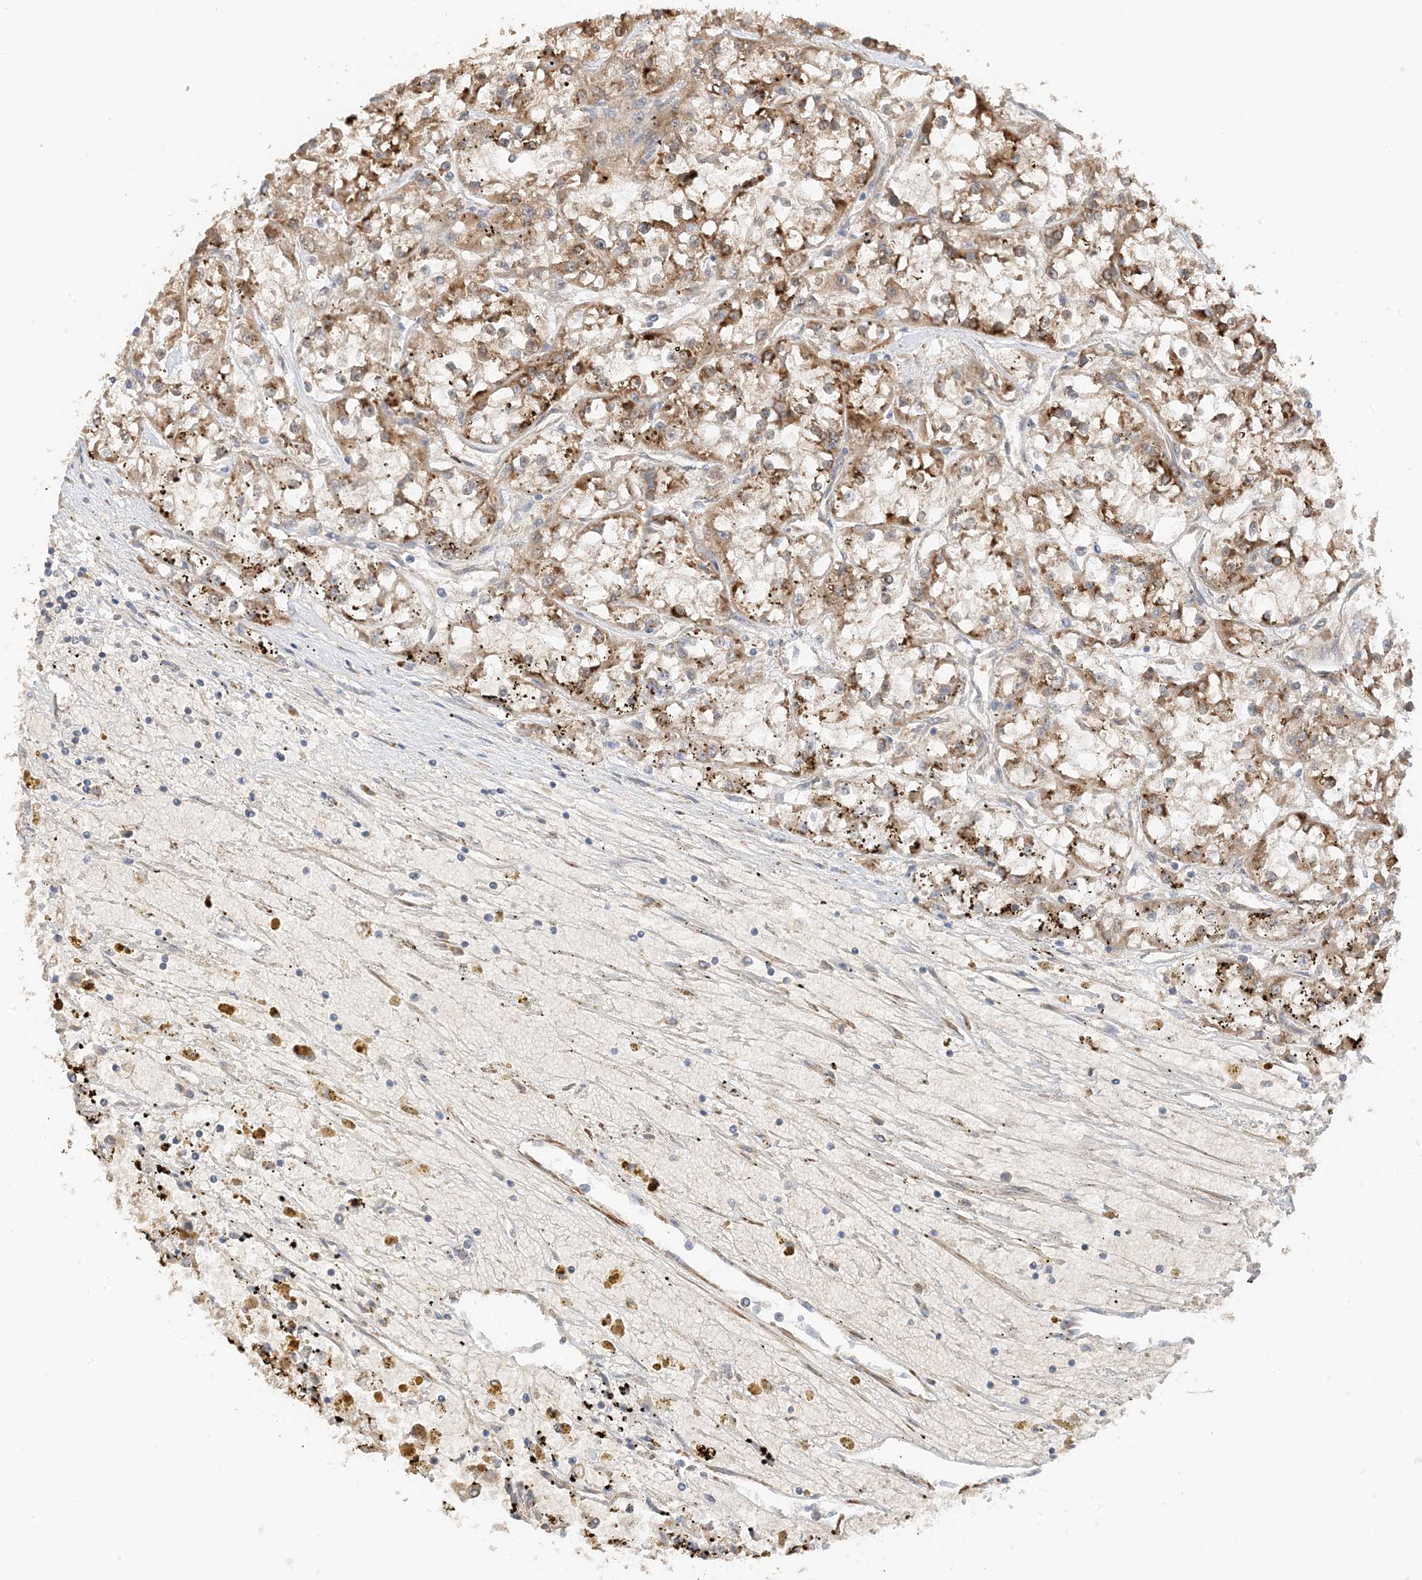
{"staining": {"intensity": "strong", "quantity": "25%-75%", "location": "cytoplasmic/membranous"}, "tissue": "renal cancer", "cell_type": "Tumor cells", "image_type": "cancer", "snomed": [{"axis": "morphology", "description": "Adenocarcinoma, NOS"}, {"axis": "topography", "description": "Kidney"}], "caption": "High-magnification brightfield microscopy of adenocarcinoma (renal) stained with DAB (brown) and counterstained with hematoxylin (blue). tumor cells exhibit strong cytoplasmic/membranous positivity is seen in about25%-75% of cells.", "gene": "KIFBP", "patient": {"sex": "female", "age": 52}}